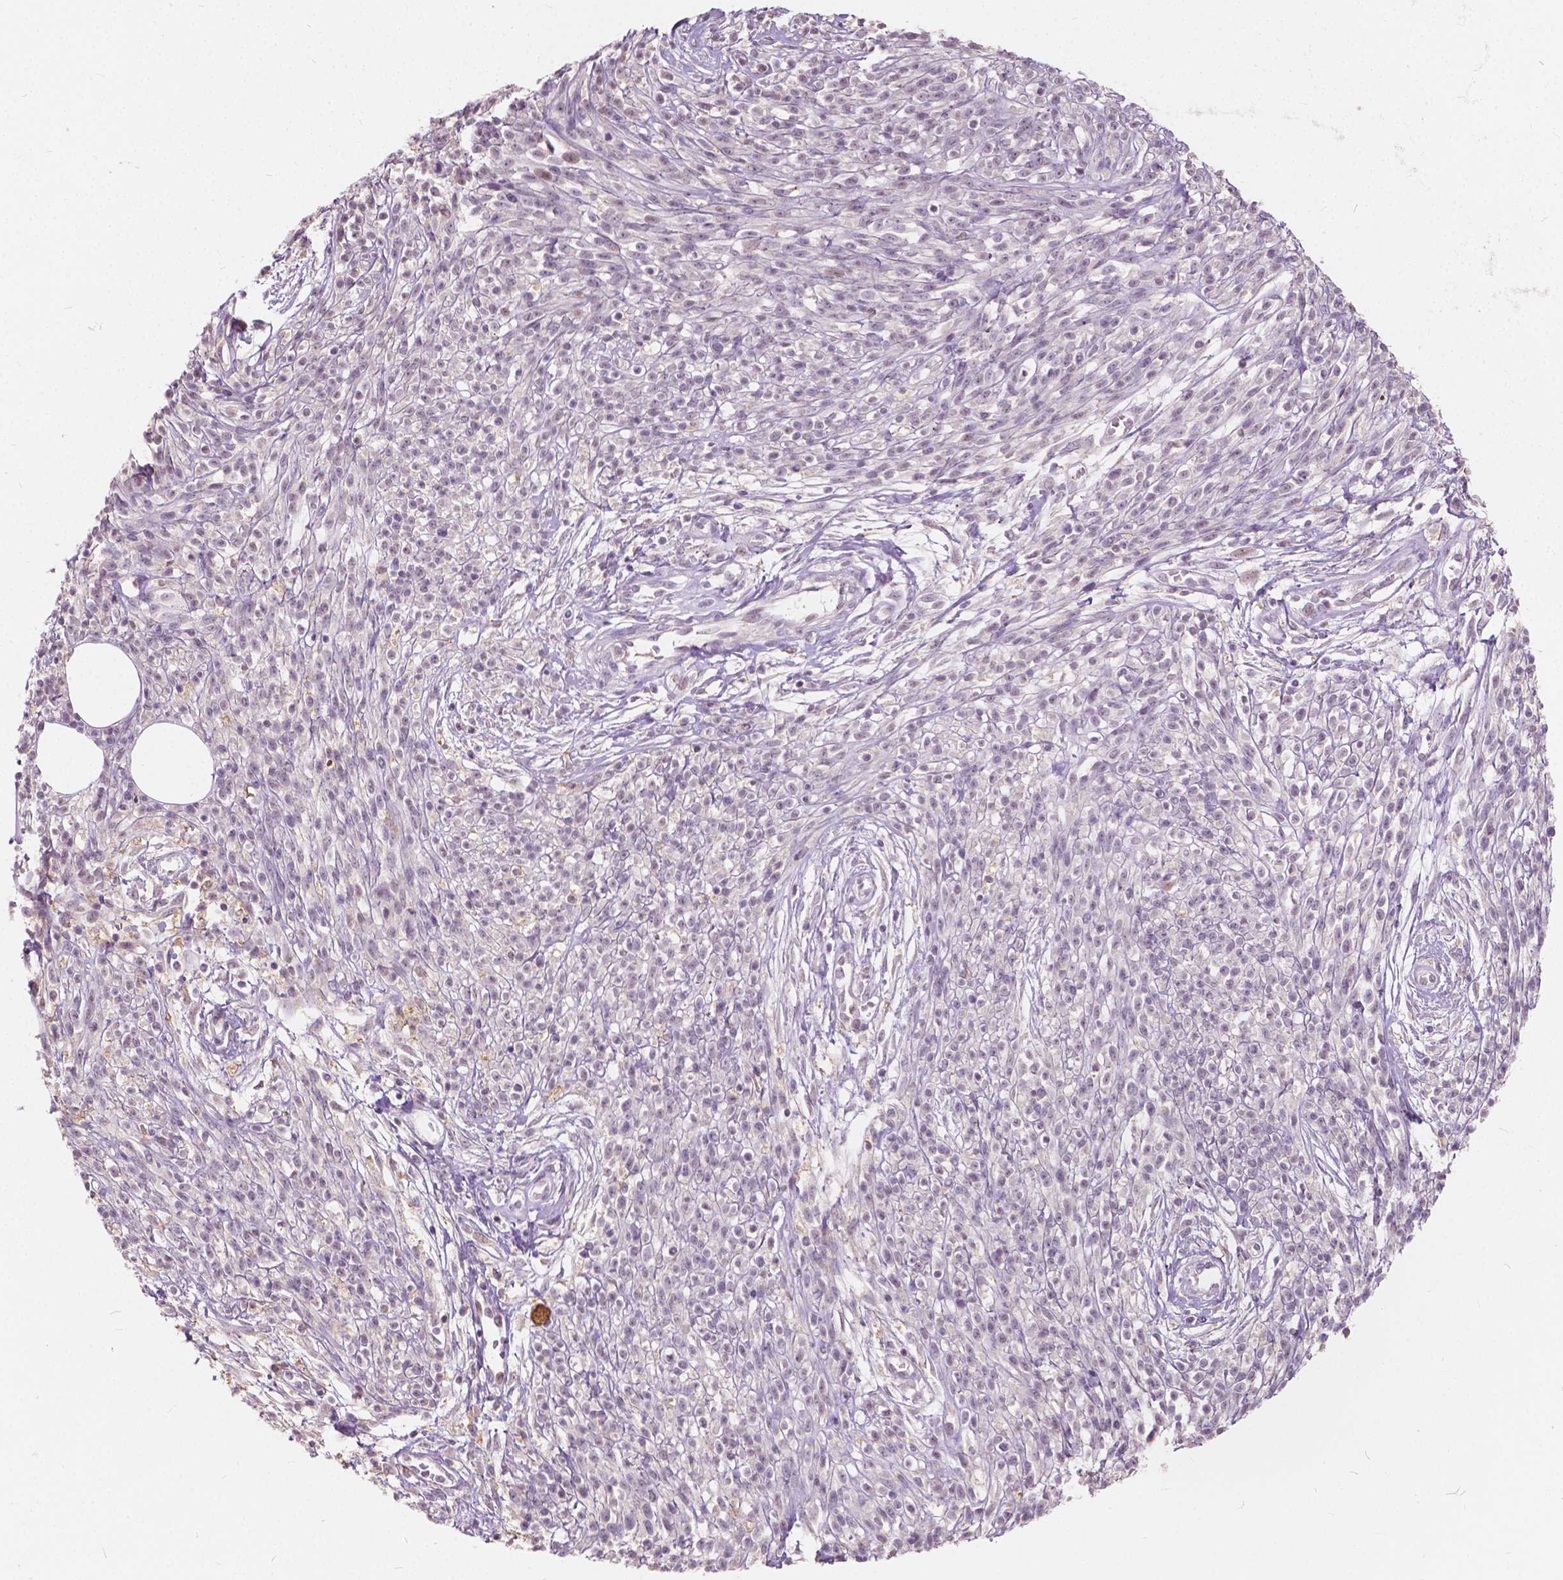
{"staining": {"intensity": "negative", "quantity": "none", "location": "none"}, "tissue": "melanoma", "cell_type": "Tumor cells", "image_type": "cancer", "snomed": [{"axis": "morphology", "description": "Malignant melanoma, NOS"}, {"axis": "topography", "description": "Skin"}, {"axis": "topography", "description": "Skin of trunk"}], "caption": "High magnification brightfield microscopy of malignant melanoma stained with DAB (brown) and counterstained with hematoxylin (blue): tumor cells show no significant staining. Nuclei are stained in blue.", "gene": "DLX6", "patient": {"sex": "male", "age": 74}}